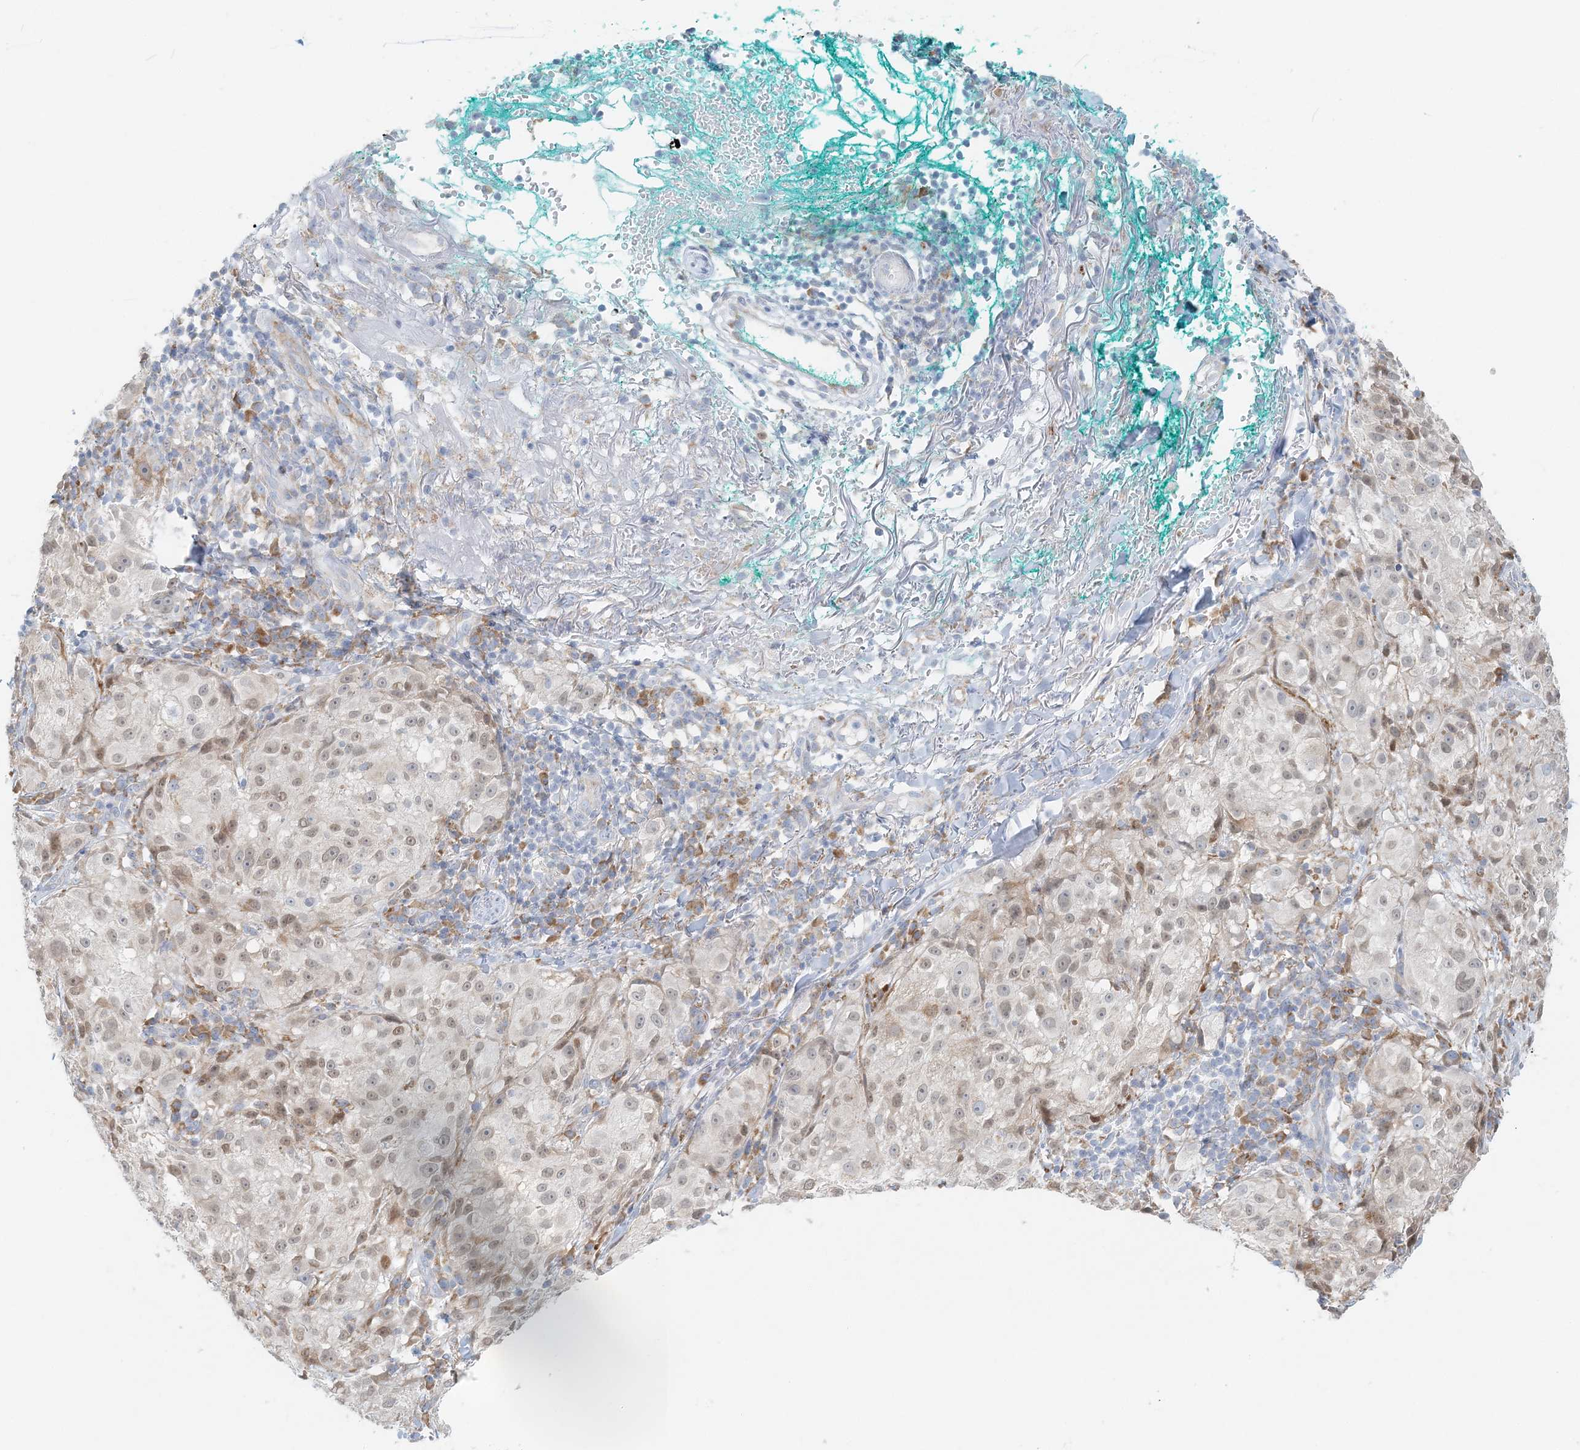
{"staining": {"intensity": "moderate", "quantity": ">75%", "location": "nuclear"}, "tissue": "melanoma", "cell_type": "Tumor cells", "image_type": "cancer", "snomed": [{"axis": "morphology", "description": "Necrosis, NOS"}, {"axis": "morphology", "description": "Malignant melanoma, NOS"}, {"axis": "topography", "description": "Skin"}], "caption": "Malignant melanoma was stained to show a protein in brown. There is medium levels of moderate nuclear expression in about >75% of tumor cells.", "gene": "STK11IP", "patient": {"sex": "female", "age": 87}}